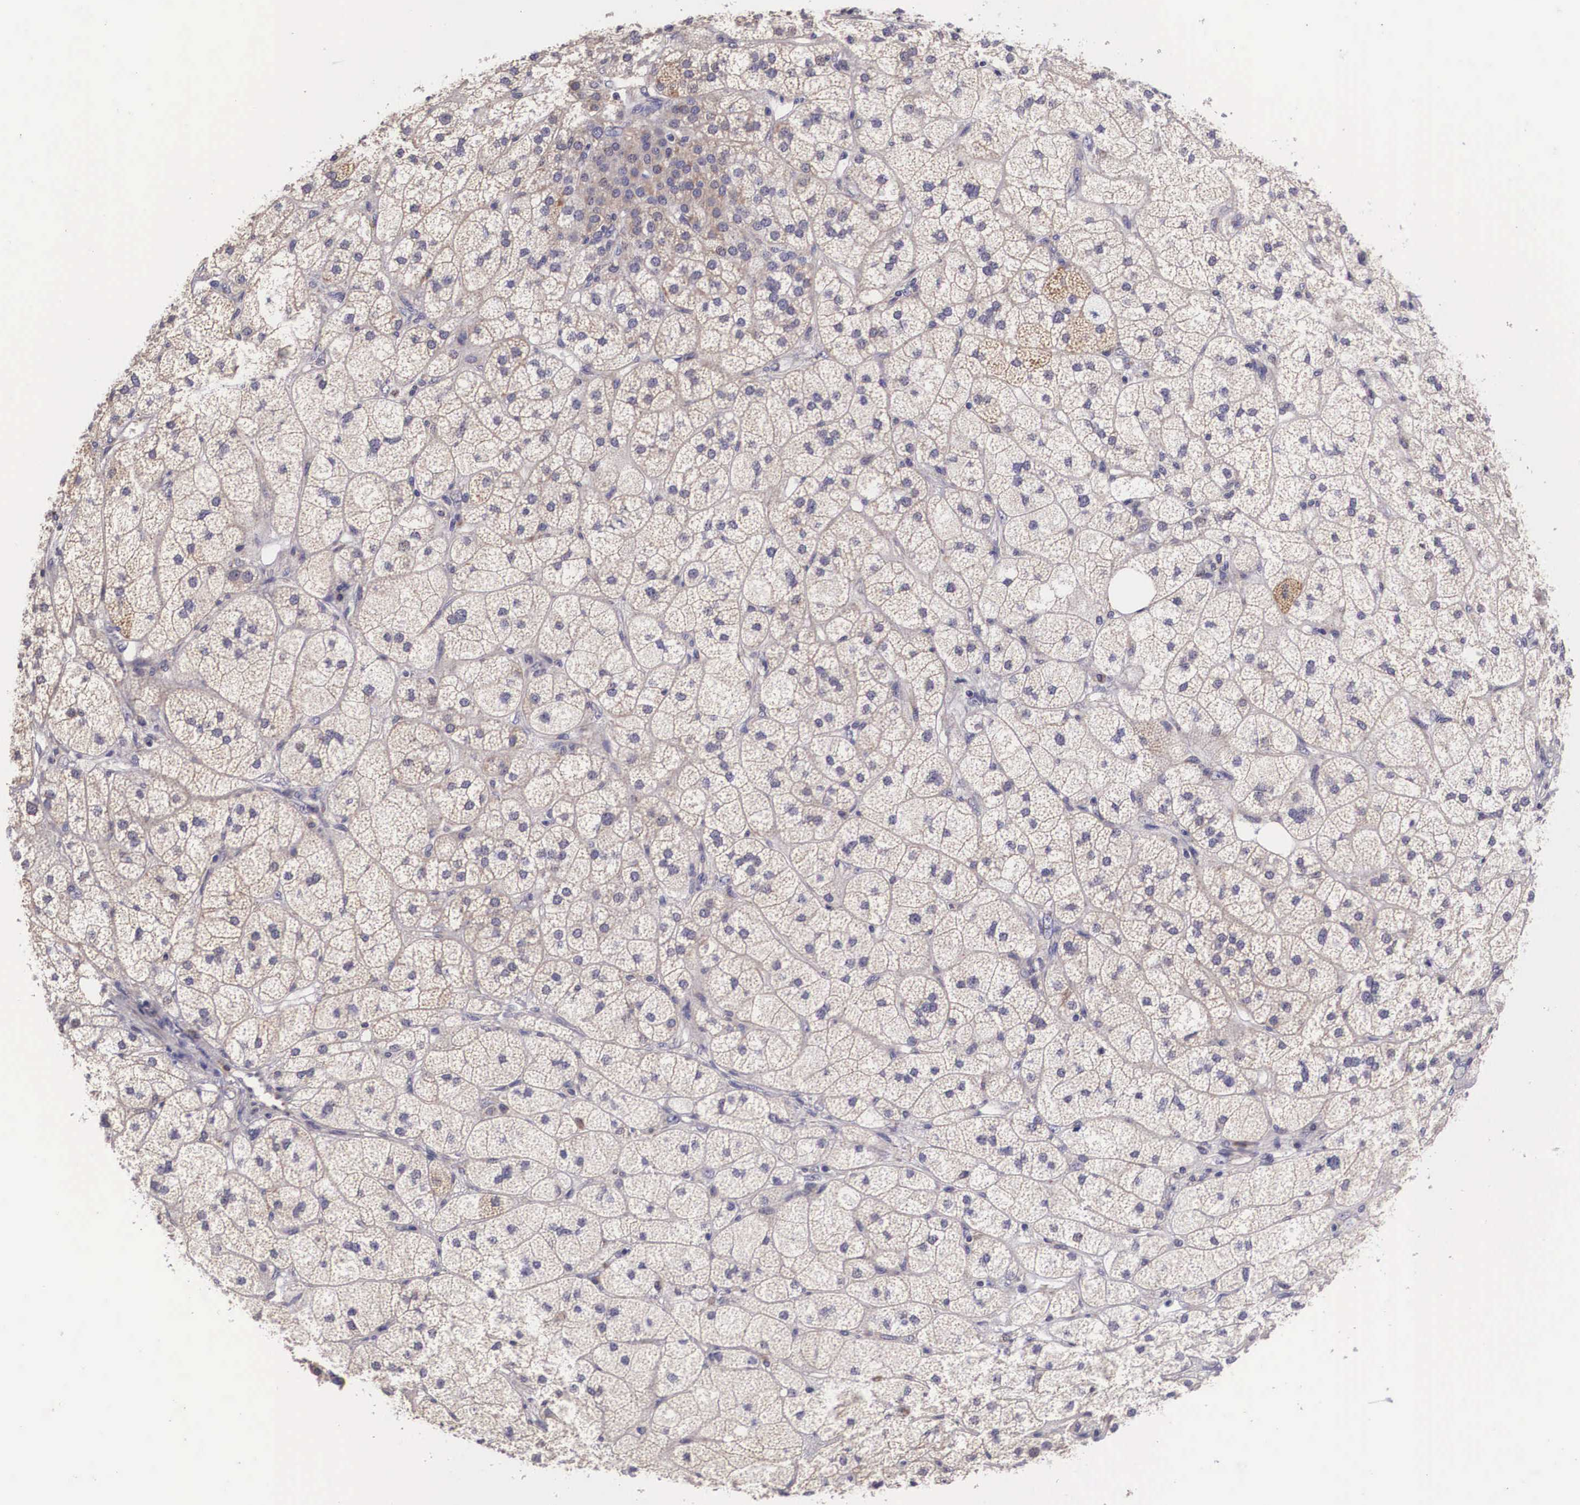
{"staining": {"intensity": "weak", "quantity": "25%-75%", "location": "cytoplasmic/membranous"}, "tissue": "adrenal gland", "cell_type": "Glandular cells", "image_type": "normal", "snomed": [{"axis": "morphology", "description": "Normal tissue, NOS"}, {"axis": "topography", "description": "Adrenal gland"}], "caption": "Glandular cells display low levels of weak cytoplasmic/membranous positivity in approximately 25%-75% of cells in benign adrenal gland.", "gene": "ARG2", "patient": {"sex": "female", "age": 60}}